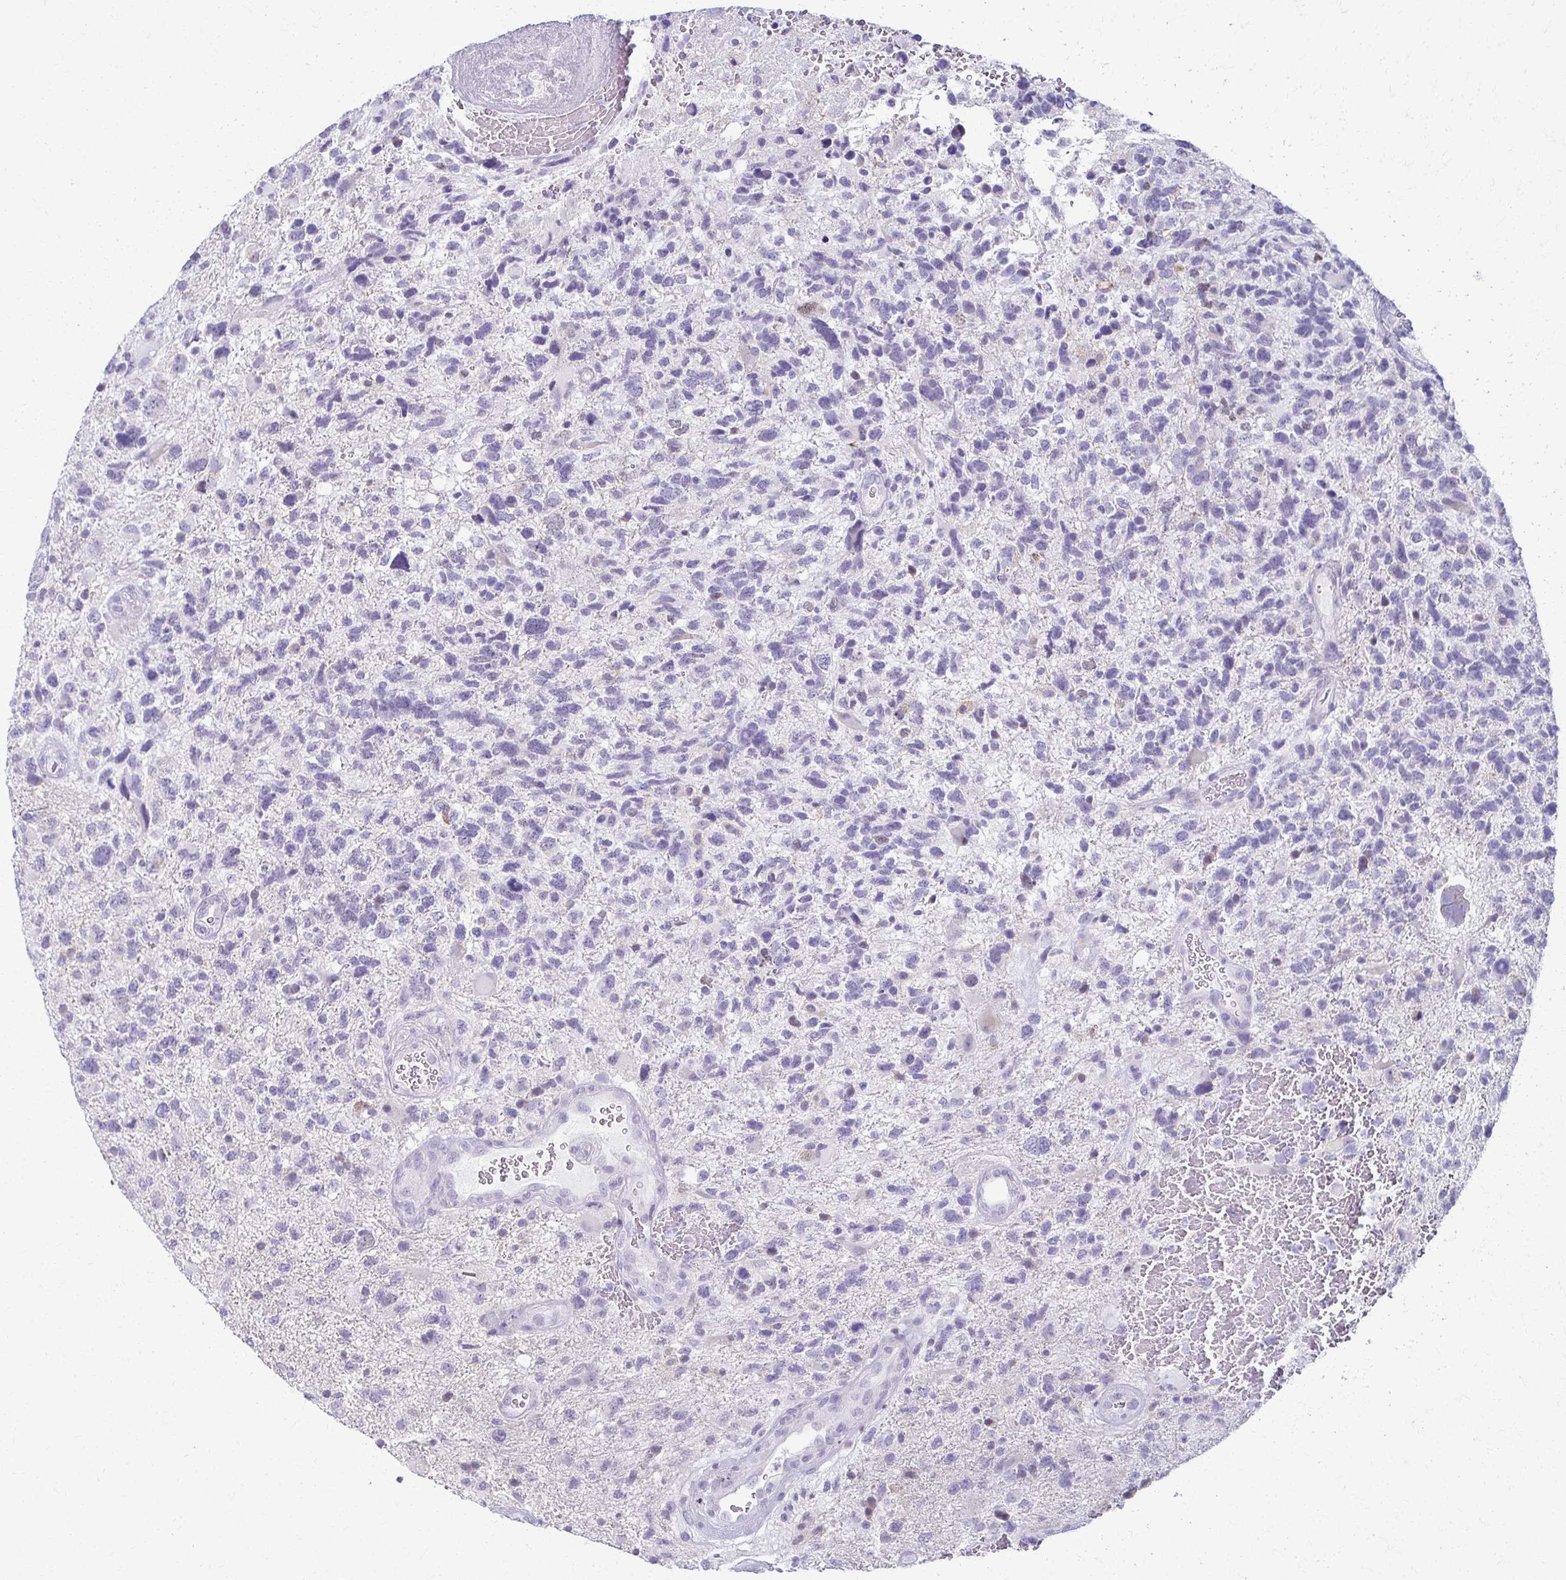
{"staining": {"intensity": "negative", "quantity": "none", "location": "none"}, "tissue": "glioma", "cell_type": "Tumor cells", "image_type": "cancer", "snomed": [{"axis": "morphology", "description": "Glioma, malignant, High grade"}, {"axis": "topography", "description": "Brain"}], "caption": "Tumor cells are negative for brown protein staining in glioma.", "gene": "FCGR2B", "patient": {"sex": "female", "age": 71}}